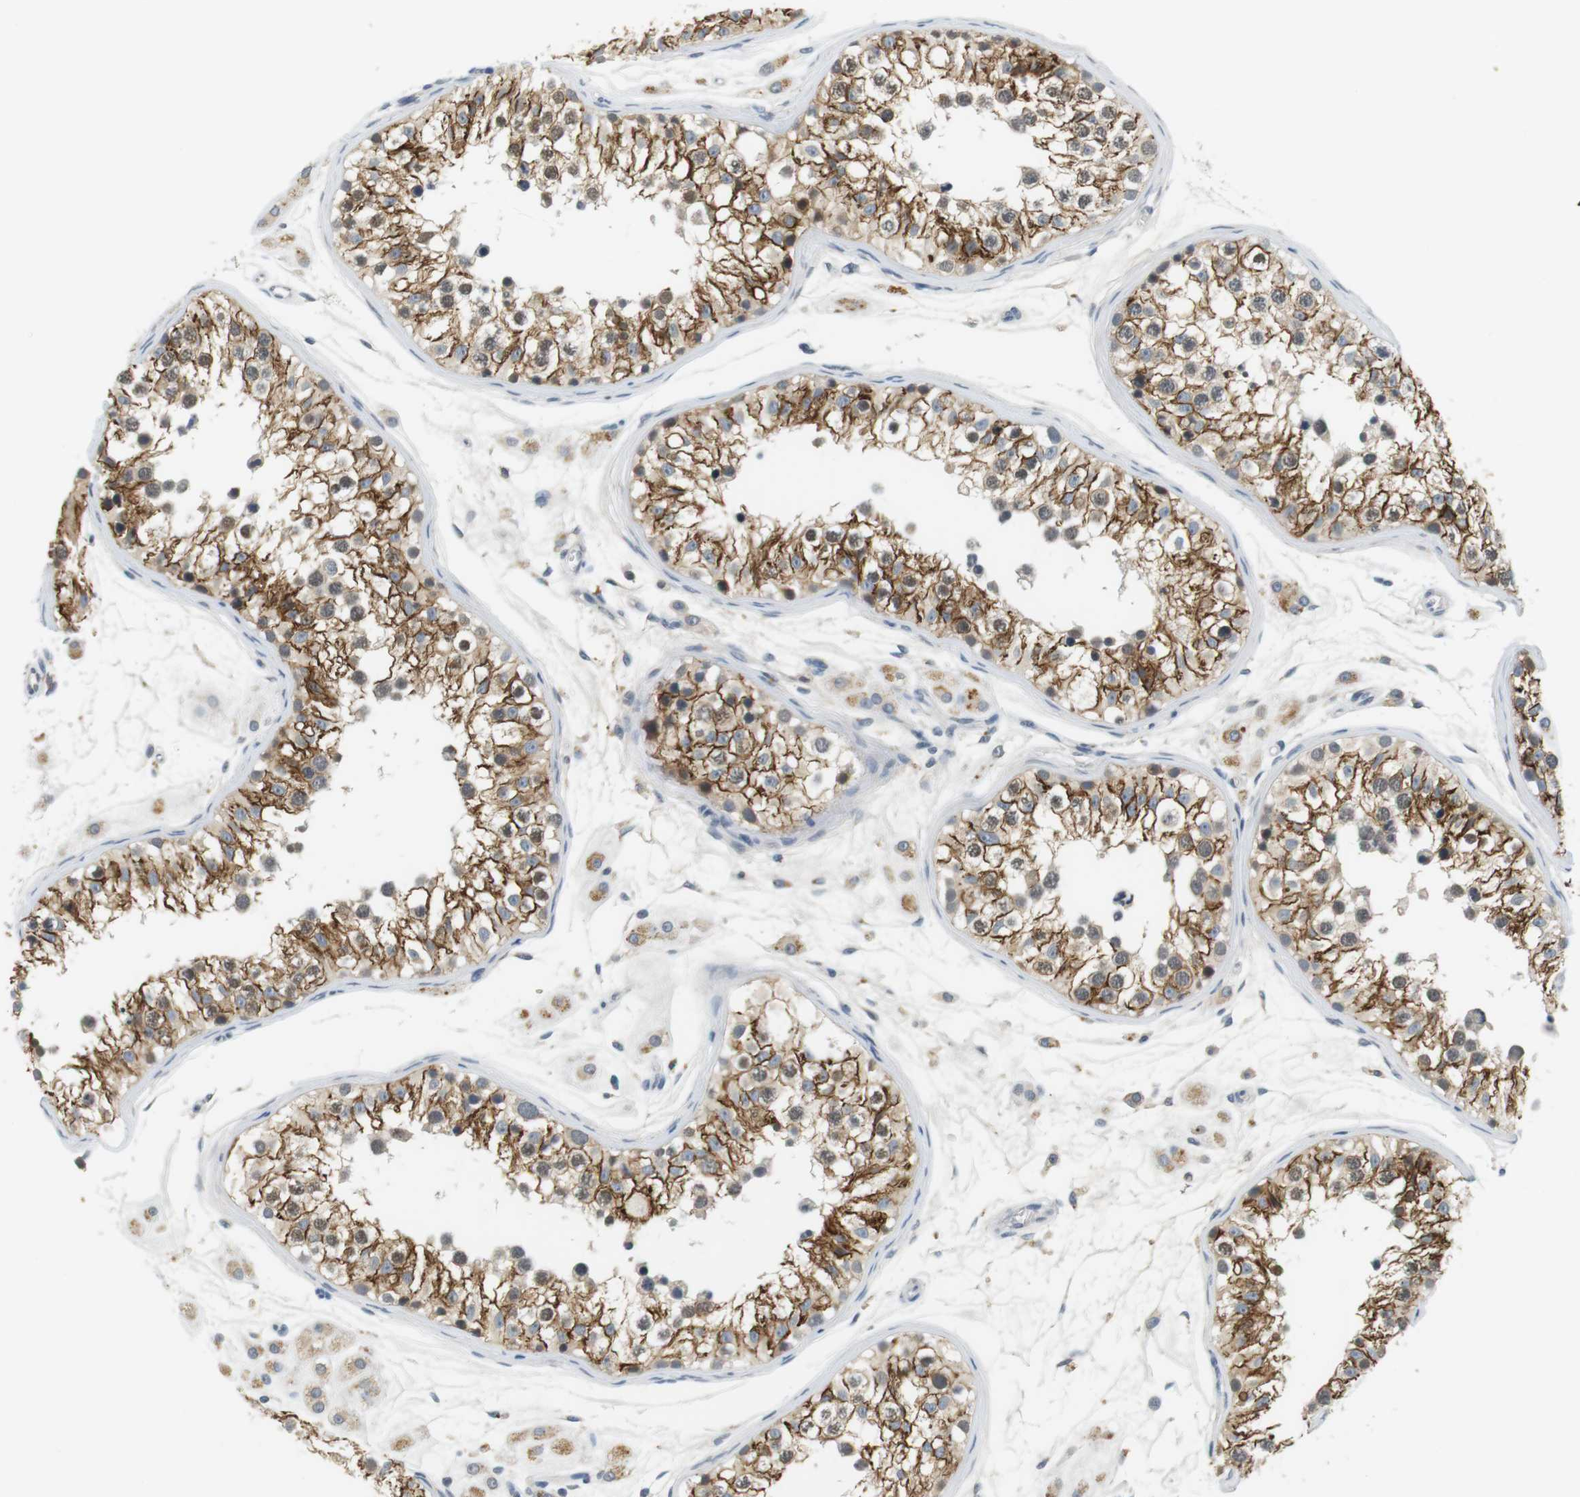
{"staining": {"intensity": "moderate", "quantity": ">75%", "location": "cytoplasmic/membranous"}, "tissue": "testis", "cell_type": "Cells in seminiferous ducts", "image_type": "normal", "snomed": [{"axis": "morphology", "description": "Normal tissue, NOS"}, {"axis": "morphology", "description": "Adenocarcinoma, metastatic, NOS"}, {"axis": "topography", "description": "Testis"}], "caption": "A brown stain shows moderate cytoplasmic/membranous positivity of a protein in cells in seminiferous ducts of benign human testis. The protein of interest is stained brown, and the nuclei are stained in blue (DAB IHC with brightfield microscopy, high magnification).", "gene": "WNT7A", "patient": {"sex": "male", "age": 26}}